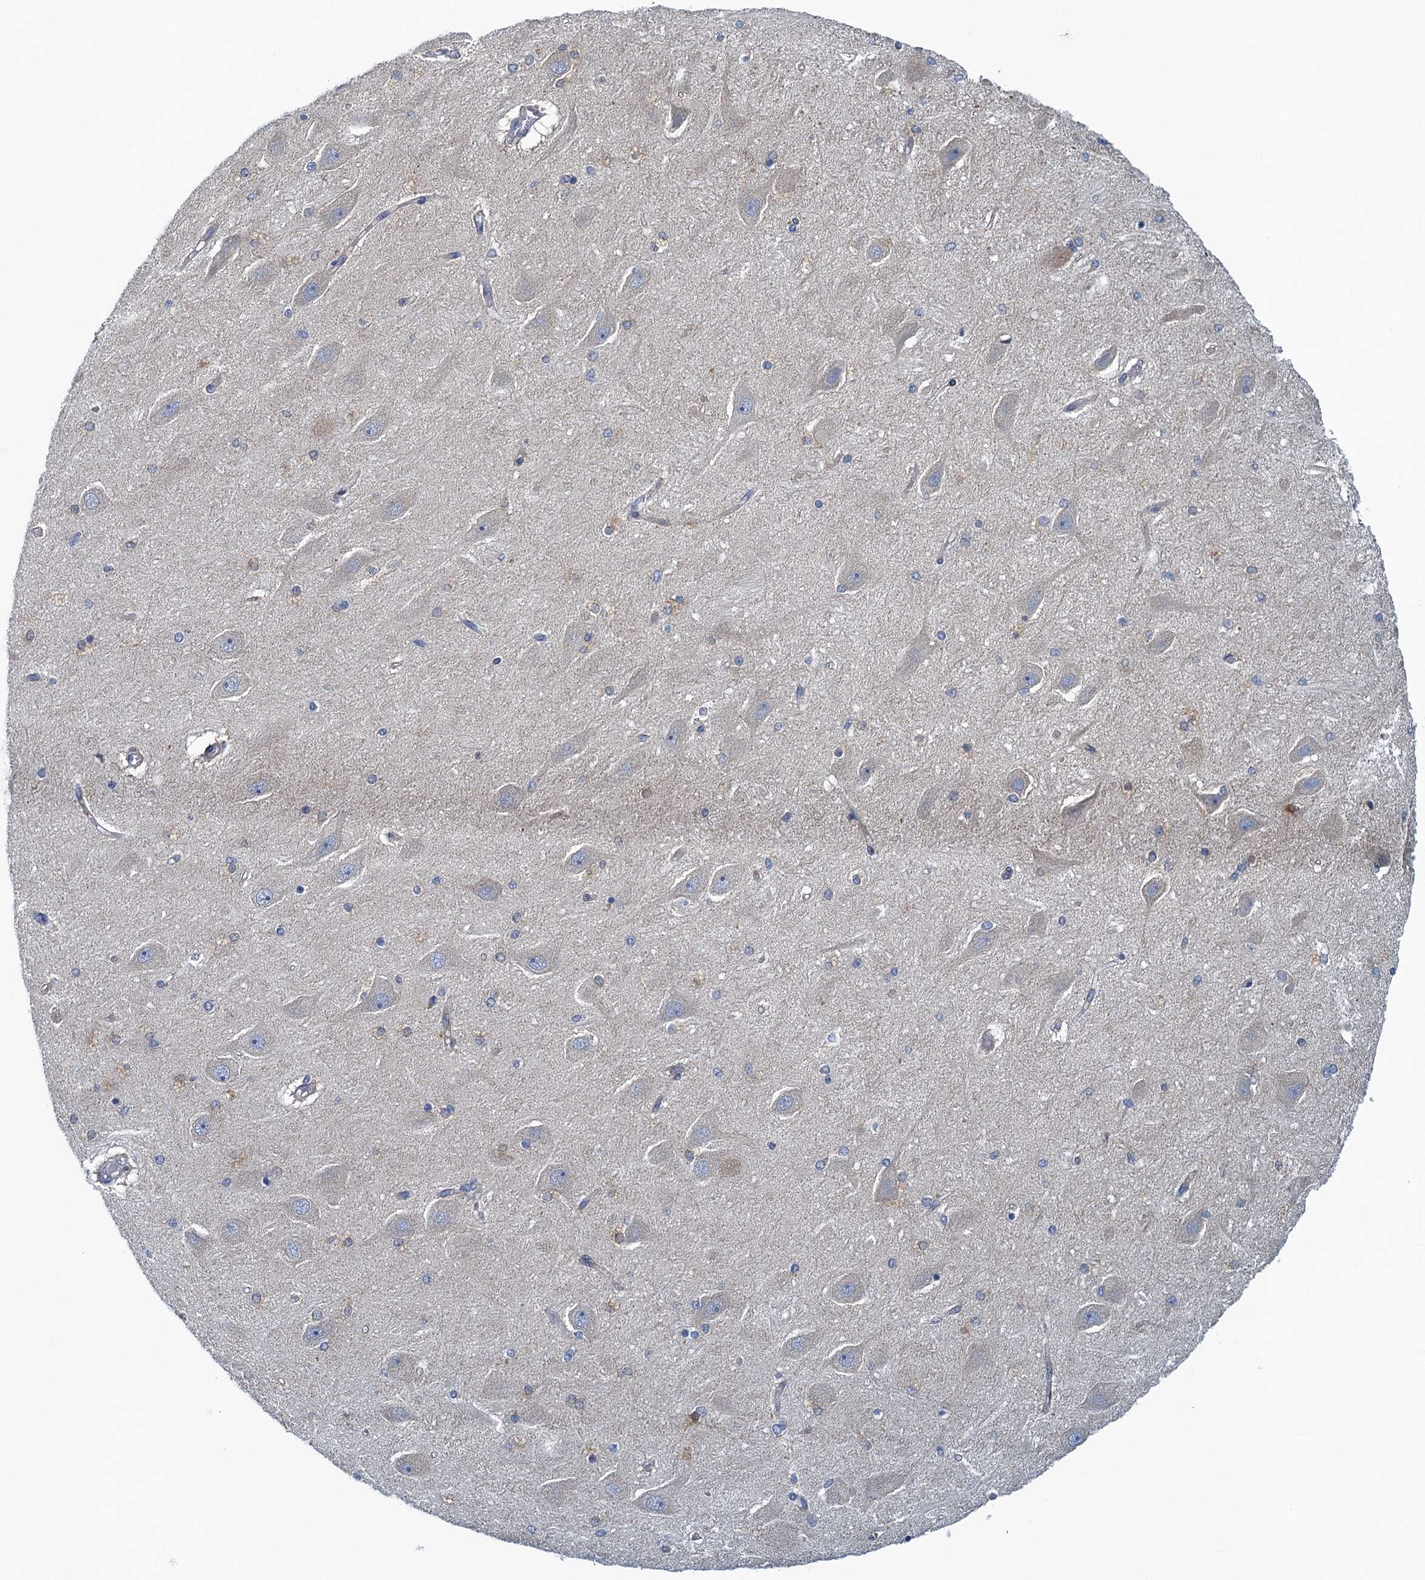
{"staining": {"intensity": "negative", "quantity": "none", "location": "none"}, "tissue": "hippocampus", "cell_type": "Glial cells", "image_type": "normal", "snomed": [{"axis": "morphology", "description": "Normal tissue, NOS"}, {"axis": "topography", "description": "Hippocampus"}], "caption": "Immunohistochemistry (IHC) of unremarkable human hippocampus demonstrates no staining in glial cells.", "gene": "ALG2", "patient": {"sex": "female", "age": 54}}